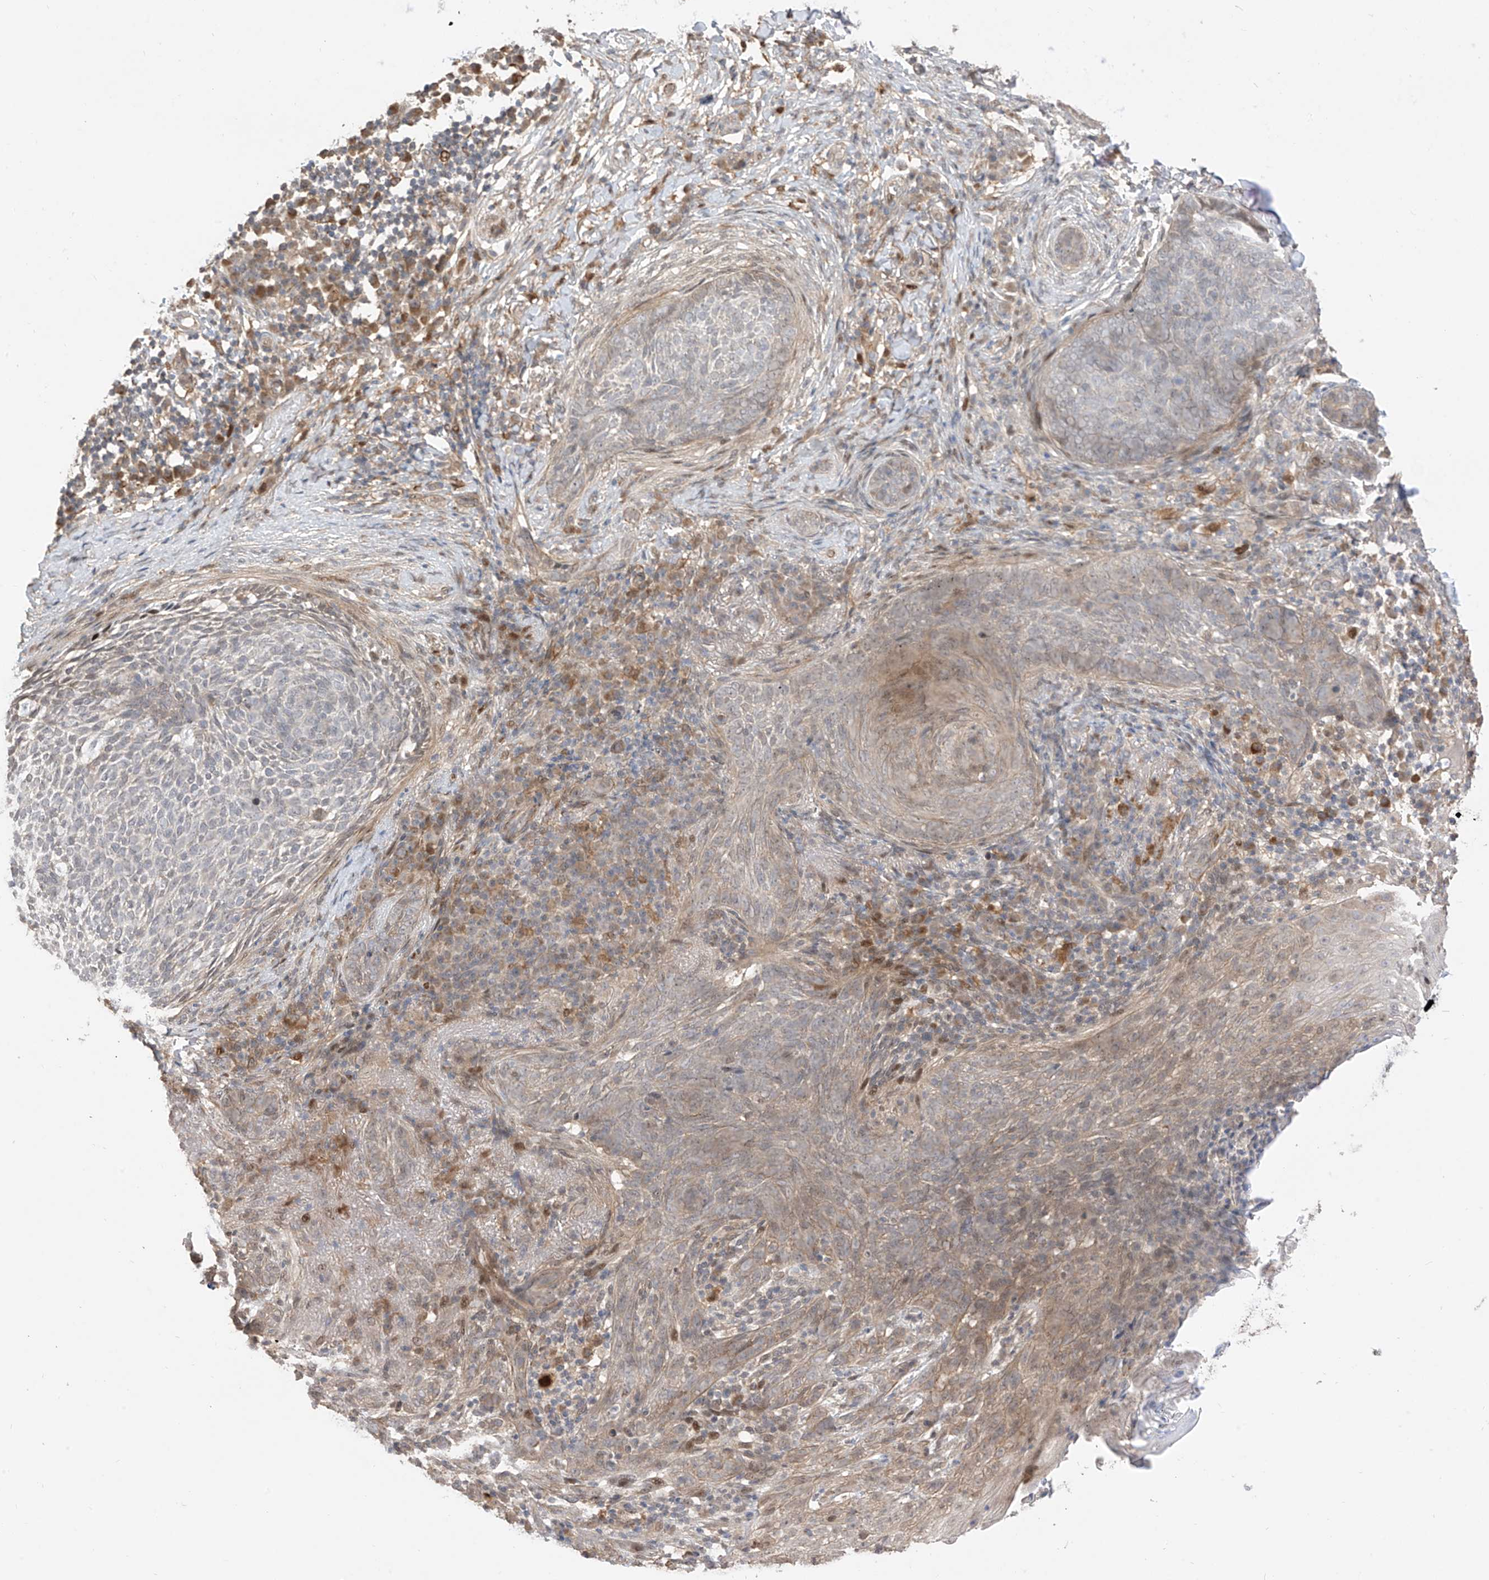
{"staining": {"intensity": "negative", "quantity": "none", "location": "none"}, "tissue": "skin cancer", "cell_type": "Tumor cells", "image_type": "cancer", "snomed": [{"axis": "morphology", "description": "Basal cell carcinoma"}, {"axis": "topography", "description": "Skin"}], "caption": "This histopathology image is of basal cell carcinoma (skin) stained with immunohistochemistry (IHC) to label a protein in brown with the nuclei are counter-stained blue. There is no staining in tumor cells.", "gene": "LATS1", "patient": {"sex": "male", "age": 85}}